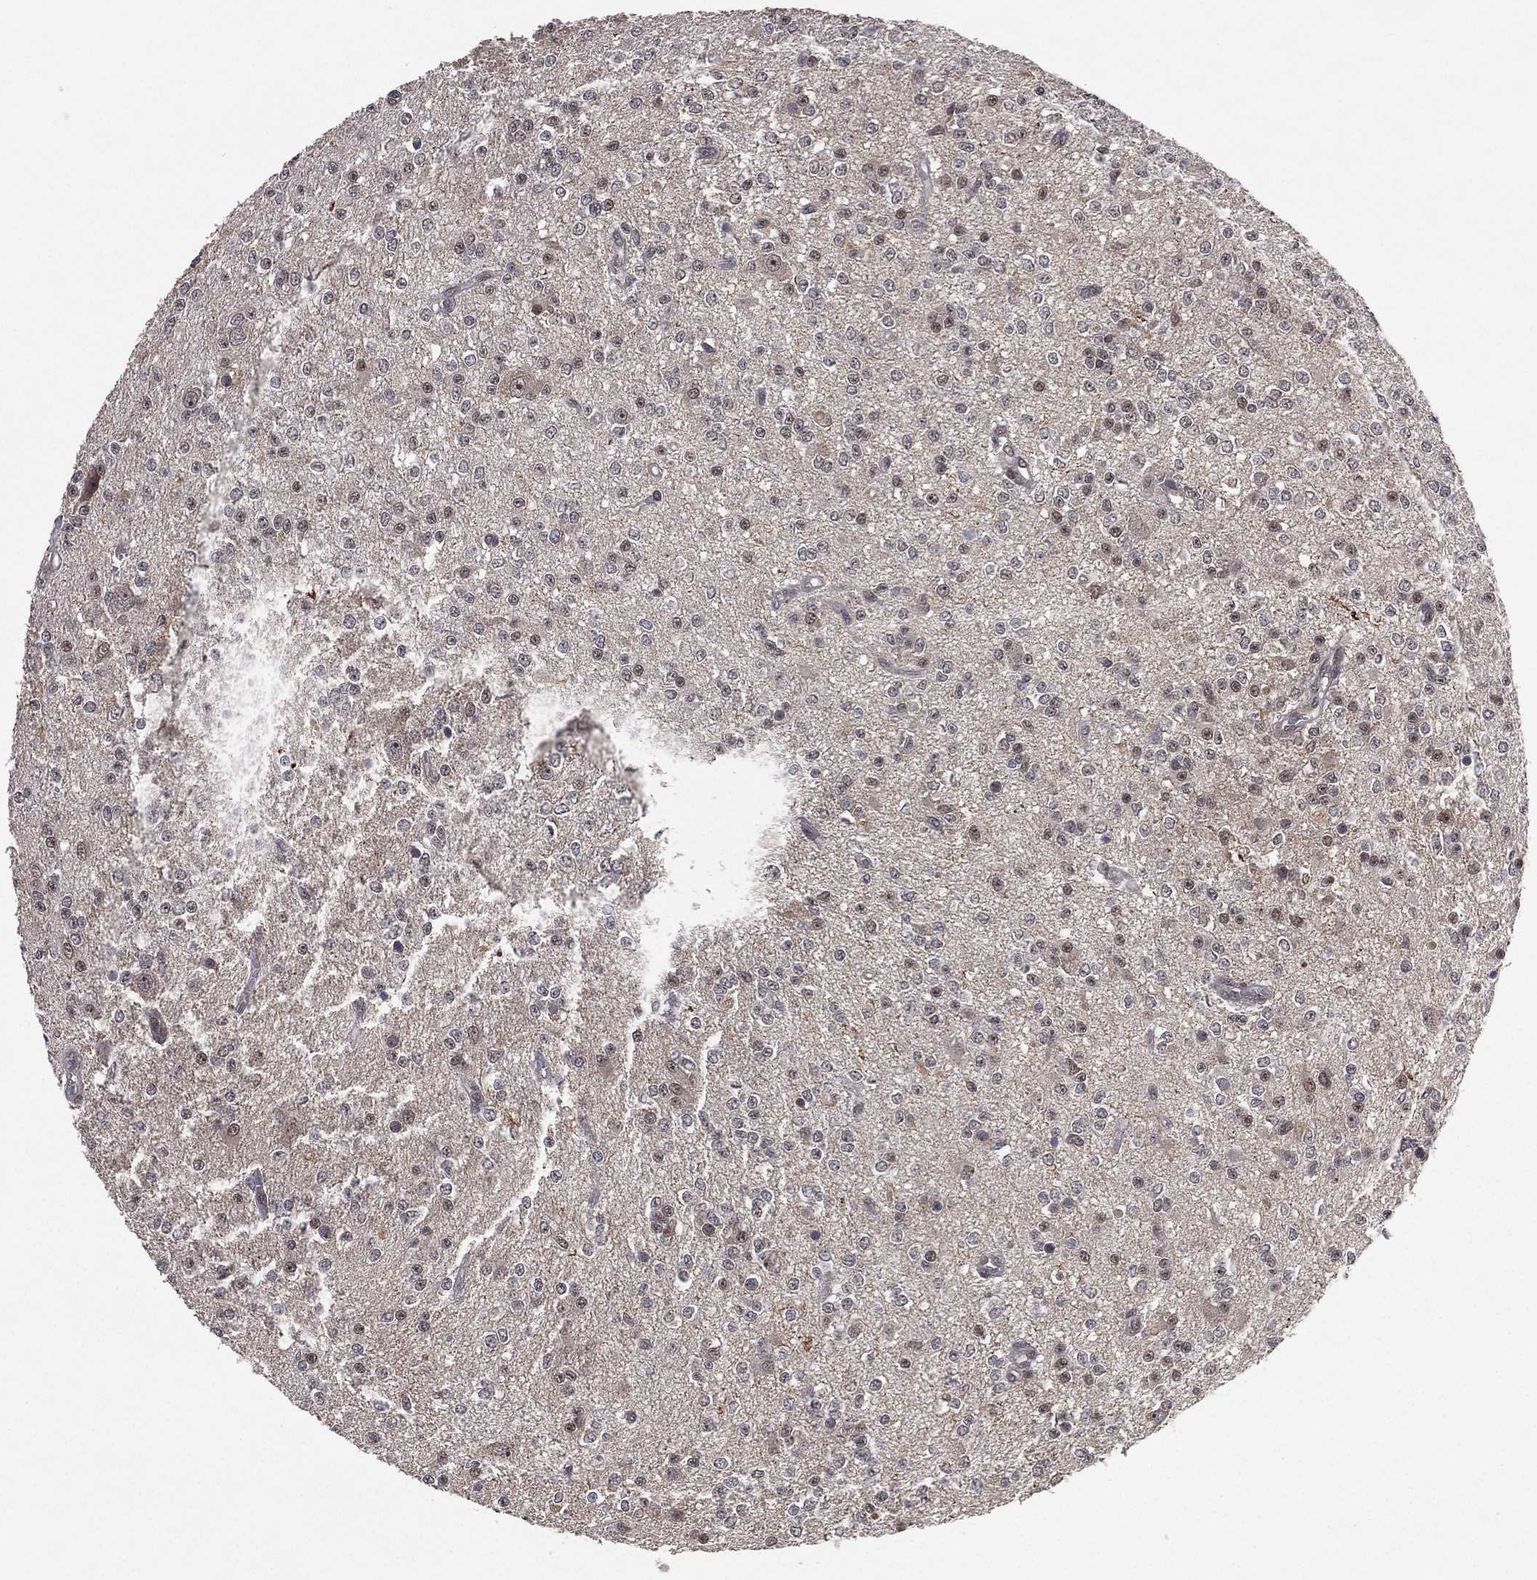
{"staining": {"intensity": "negative", "quantity": "none", "location": "none"}, "tissue": "glioma", "cell_type": "Tumor cells", "image_type": "cancer", "snomed": [{"axis": "morphology", "description": "Glioma, malignant, Low grade"}, {"axis": "topography", "description": "Brain"}], "caption": "Image shows no significant protein expression in tumor cells of glioma.", "gene": "NELFCD", "patient": {"sex": "female", "age": 45}}